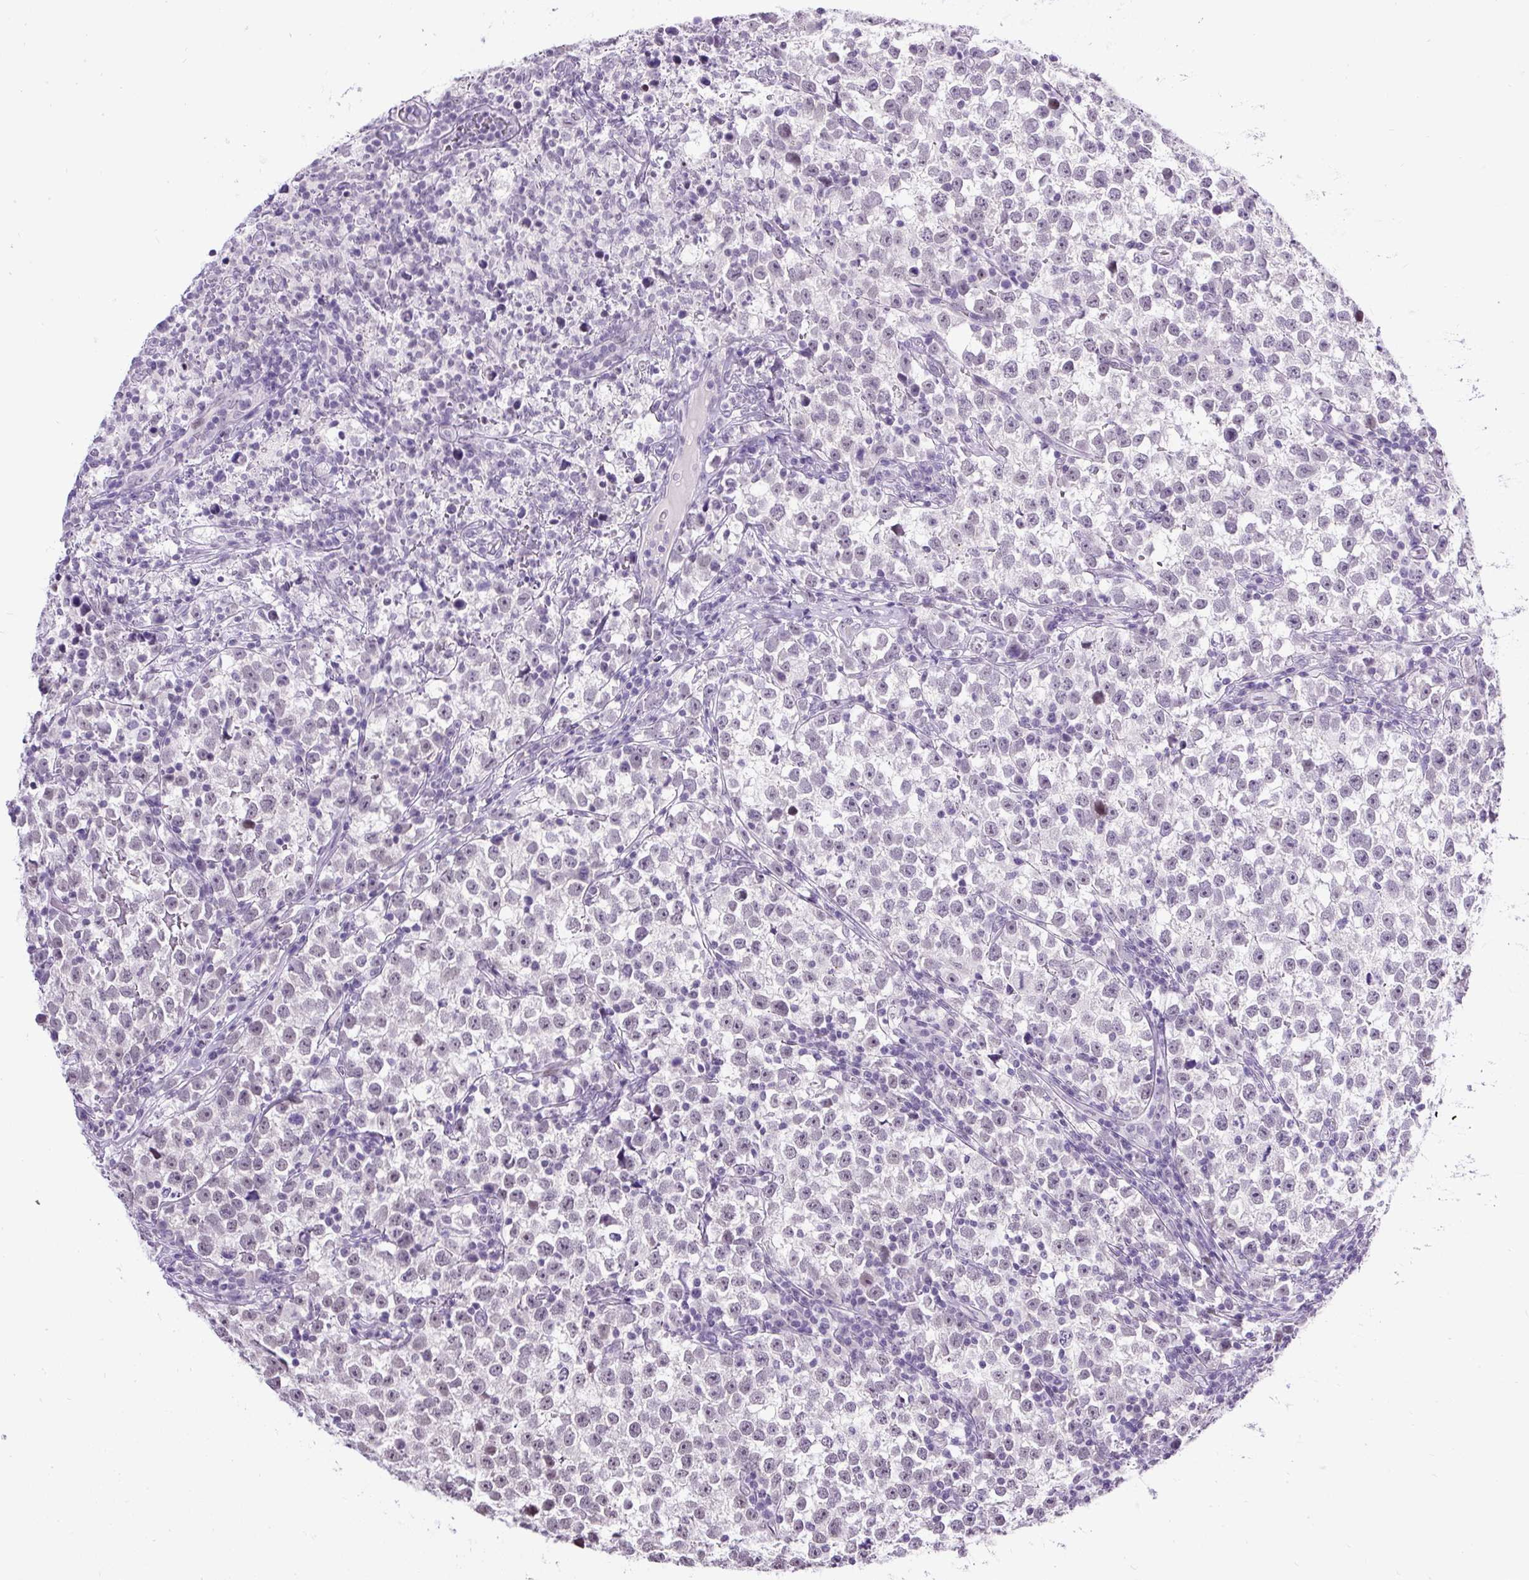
{"staining": {"intensity": "negative", "quantity": "none", "location": "none"}, "tissue": "testis cancer", "cell_type": "Tumor cells", "image_type": "cancer", "snomed": [{"axis": "morphology", "description": "Normal tissue, NOS"}, {"axis": "morphology", "description": "Seminoma, NOS"}, {"axis": "topography", "description": "Testis"}], "caption": "This photomicrograph is of seminoma (testis) stained with immunohistochemistry (IHC) to label a protein in brown with the nuclei are counter-stained blue. There is no expression in tumor cells. (Immunohistochemistry (ihc), brightfield microscopy, high magnification).", "gene": "WNT10B", "patient": {"sex": "male", "age": 43}}